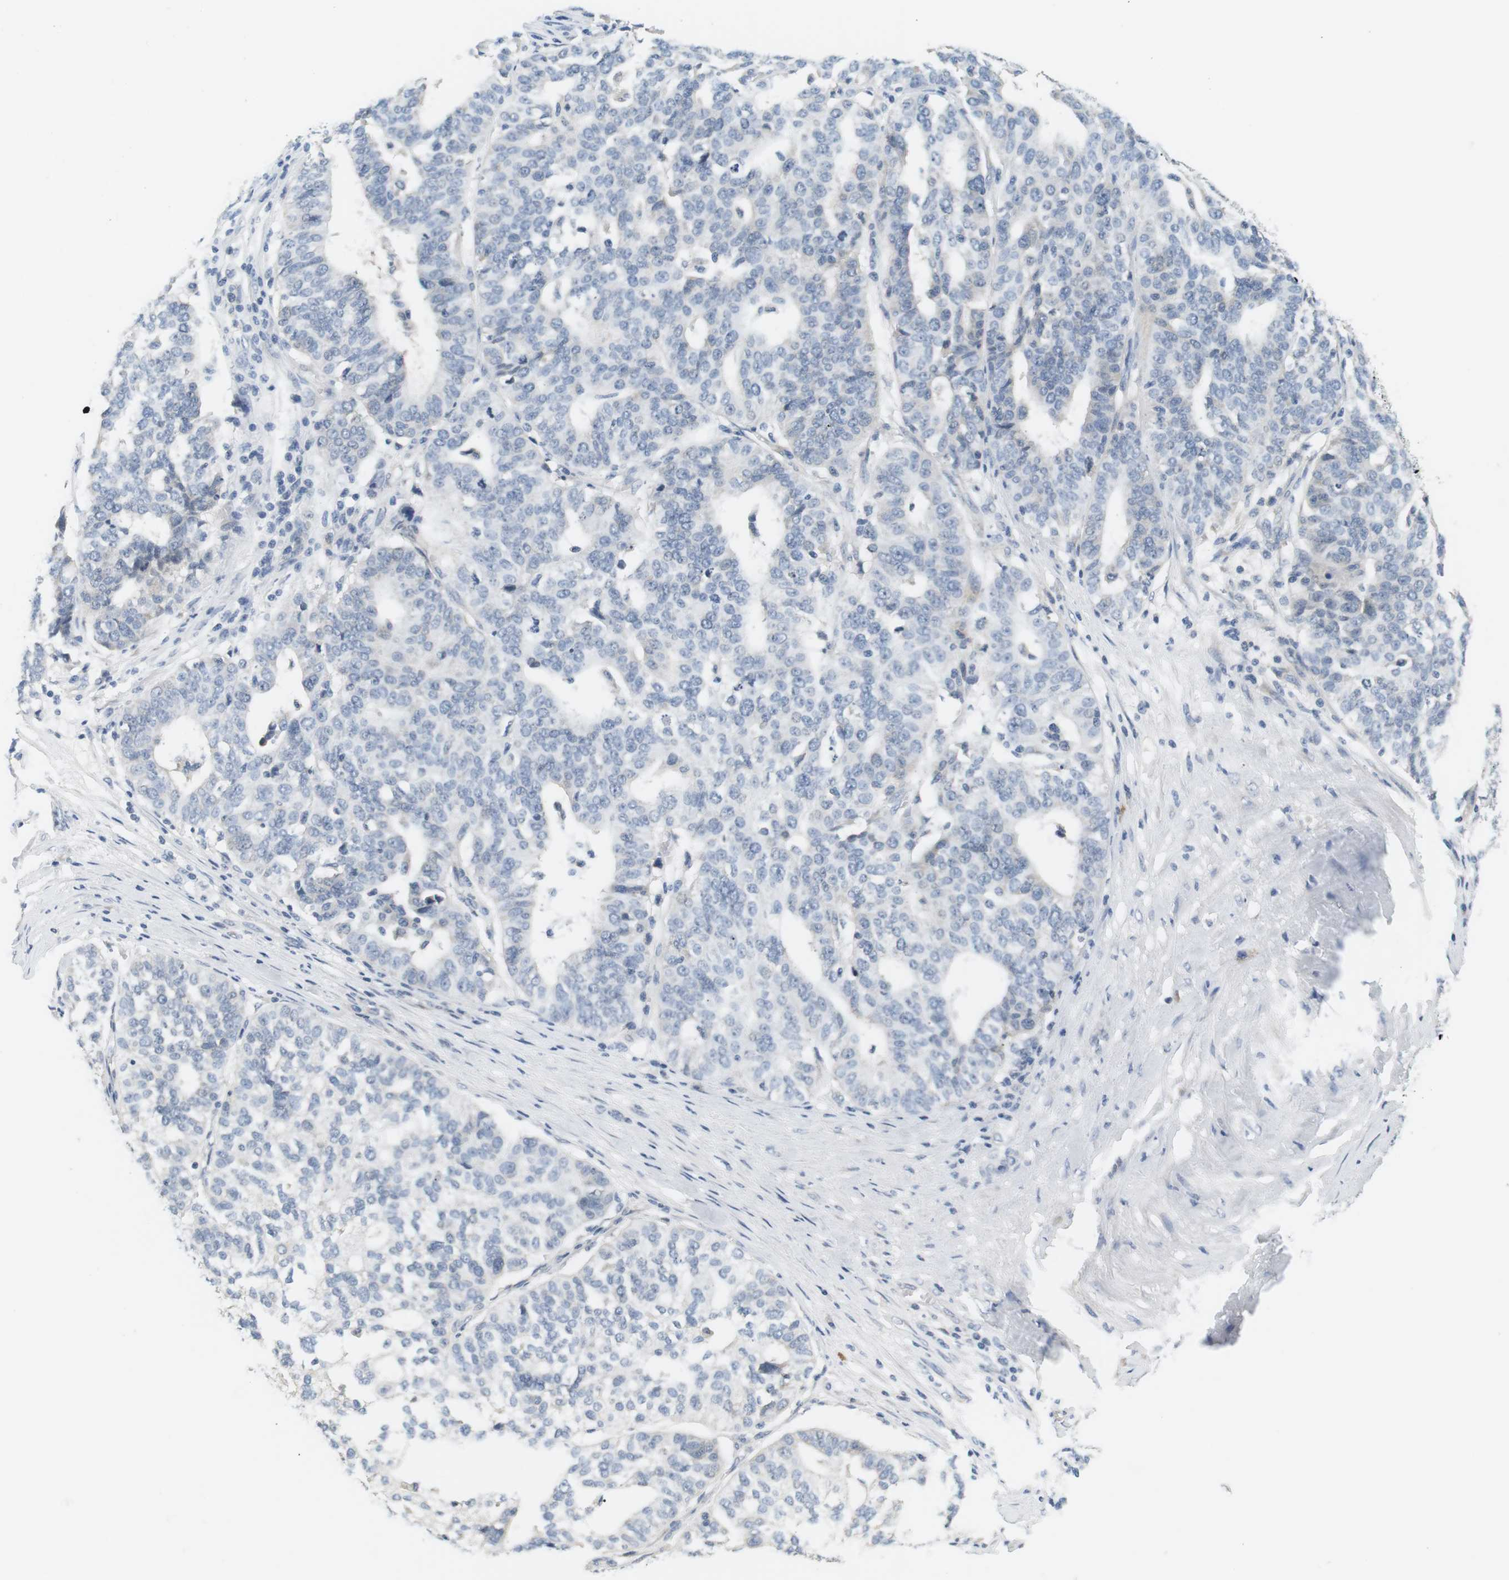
{"staining": {"intensity": "negative", "quantity": "none", "location": "none"}, "tissue": "ovarian cancer", "cell_type": "Tumor cells", "image_type": "cancer", "snomed": [{"axis": "morphology", "description": "Cystadenocarcinoma, serous, NOS"}, {"axis": "topography", "description": "Ovary"}], "caption": "IHC micrograph of neoplastic tissue: ovarian cancer stained with DAB (3,3'-diaminobenzidine) shows no significant protein staining in tumor cells. (Stains: DAB (3,3'-diaminobenzidine) immunohistochemistry with hematoxylin counter stain, Microscopy: brightfield microscopy at high magnification).", "gene": "EVA1C", "patient": {"sex": "female", "age": 59}}